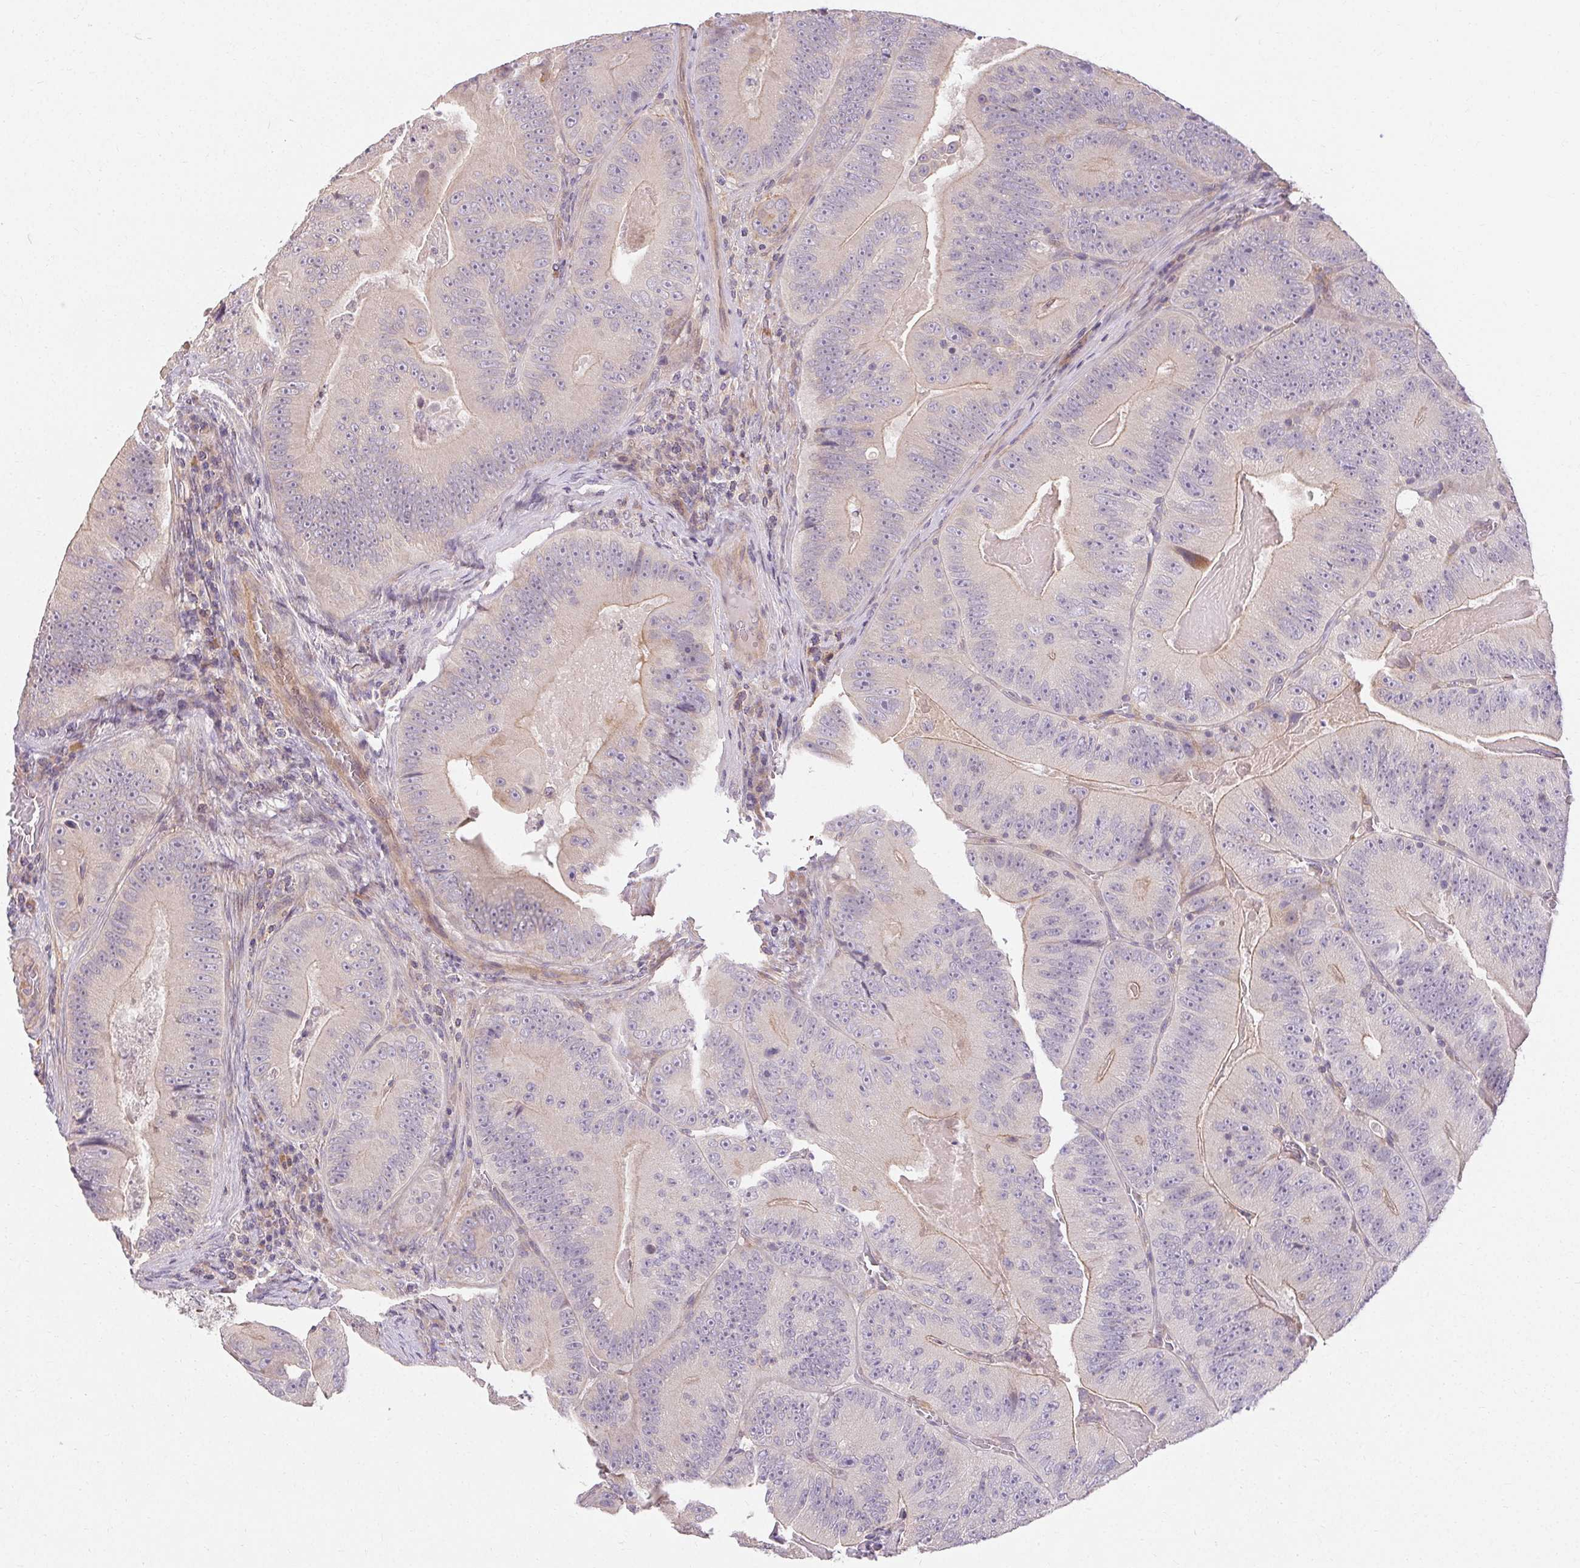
{"staining": {"intensity": "negative", "quantity": "none", "location": "none"}, "tissue": "colorectal cancer", "cell_type": "Tumor cells", "image_type": "cancer", "snomed": [{"axis": "morphology", "description": "Adenocarcinoma, NOS"}, {"axis": "topography", "description": "Colon"}], "caption": "A photomicrograph of adenocarcinoma (colorectal) stained for a protein reveals no brown staining in tumor cells.", "gene": "TMEM52B", "patient": {"sex": "female", "age": 86}}